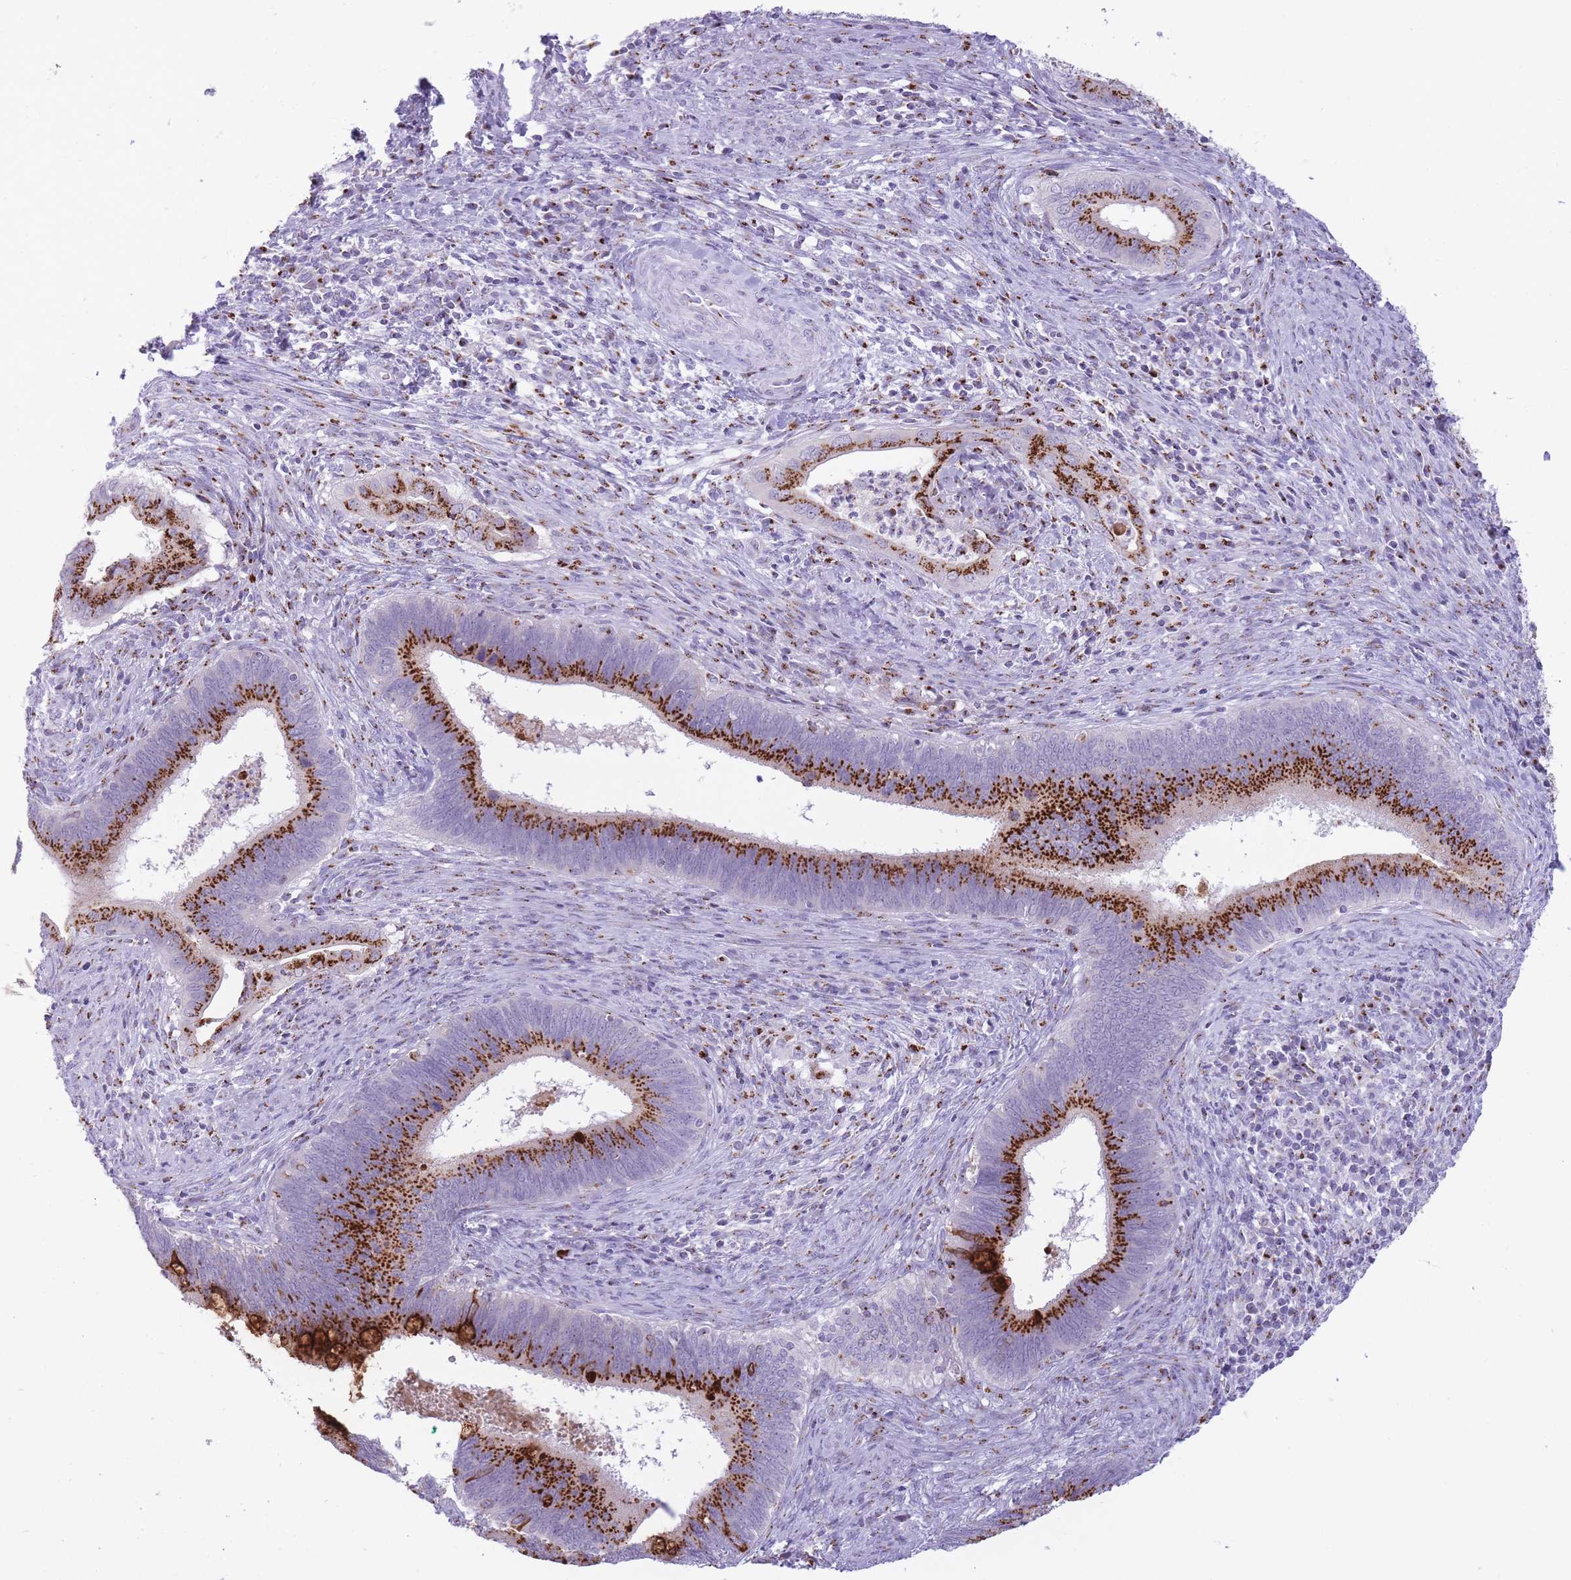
{"staining": {"intensity": "strong", "quantity": ">75%", "location": "cytoplasmic/membranous"}, "tissue": "cervical cancer", "cell_type": "Tumor cells", "image_type": "cancer", "snomed": [{"axis": "morphology", "description": "Adenocarcinoma, NOS"}, {"axis": "topography", "description": "Cervix"}], "caption": "Immunohistochemical staining of human cervical adenocarcinoma demonstrates high levels of strong cytoplasmic/membranous protein expression in approximately >75% of tumor cells.", "gene": "B4GALT2", "patient": {"sex": "female", "age": 42}}